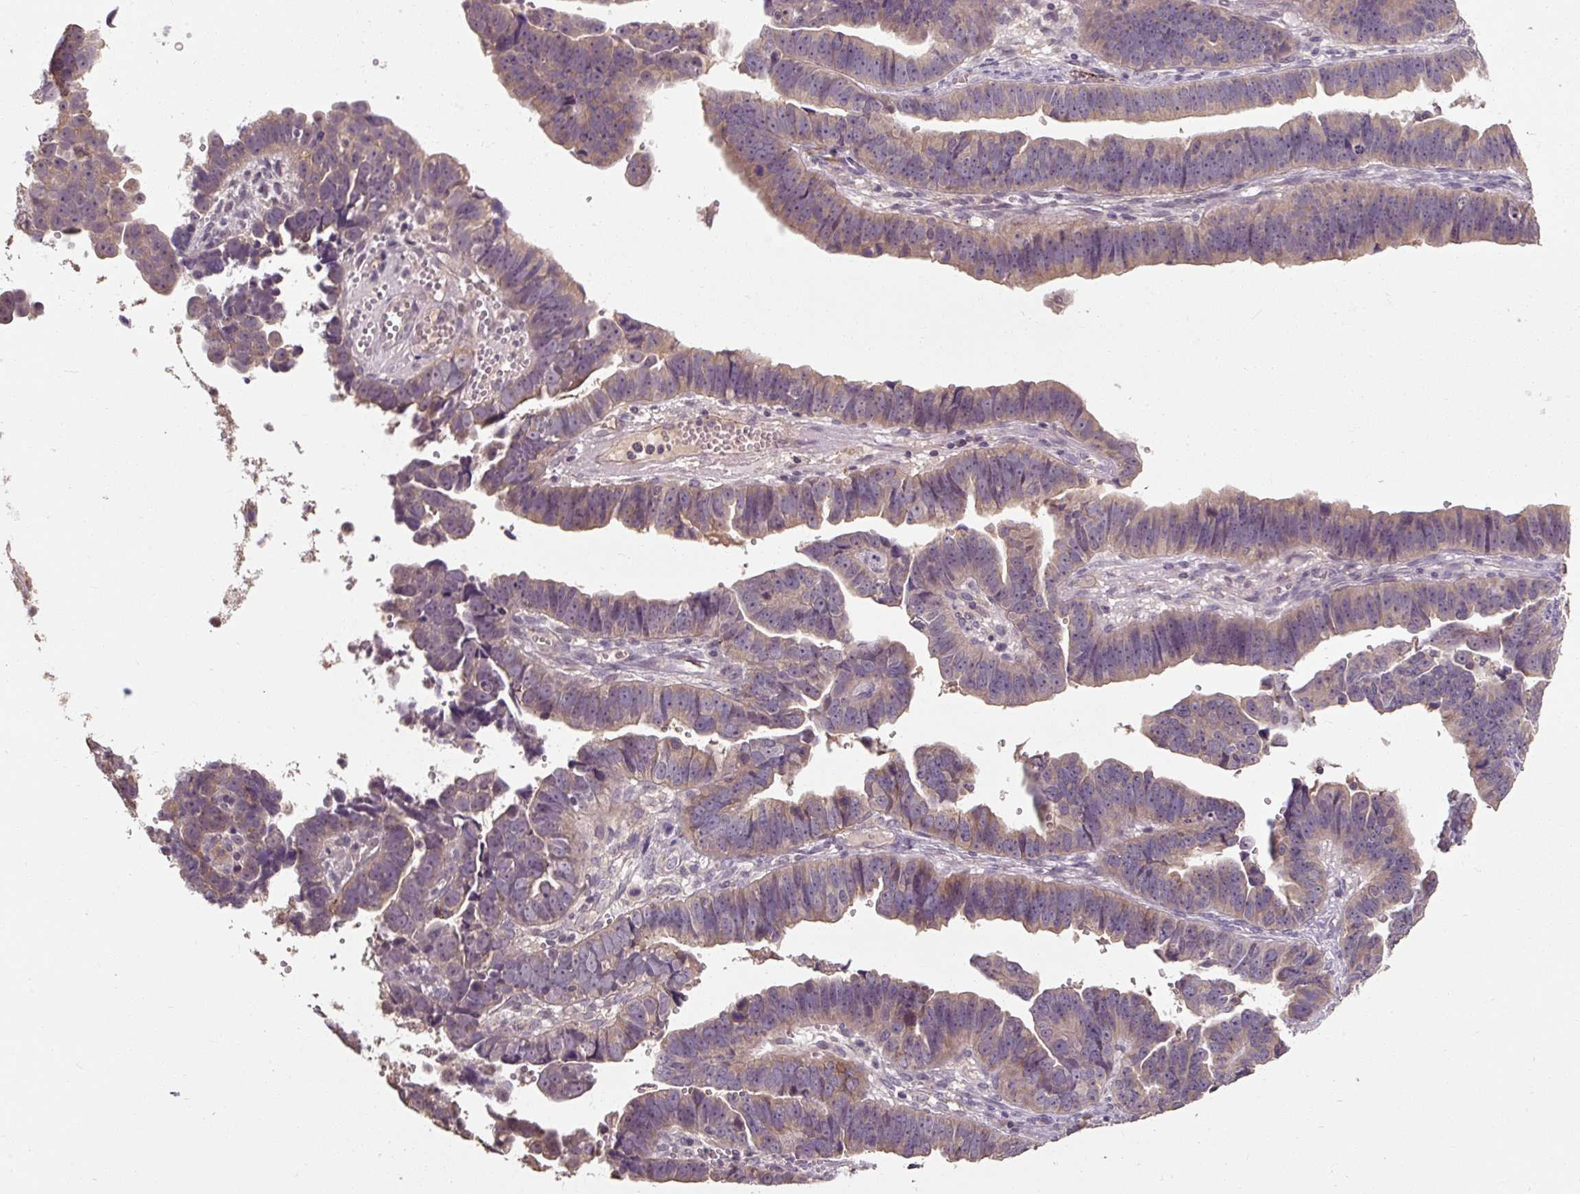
{"staining": {"intensity": "weak", "quantity": "25%-75%", "location": "cytoplasmic/membranous"}, "tissue": "endometrial cancer", "cell_type": "Tumor cells", "image_type": "cancer", "snomed": [{"axis": "morphology", "description": "Adenocarcinoma, NOS"}, {"axis": "topography", "description": "Endometrium"}], "caption": "A brown stain labels weak cytoplasmic/membranous expression of a protein in endometrial cancer (adenocarcinoma) tumor cells. The protein is shown in brown color, while the nuclei are stained blue.", "gene": "CFAP65", "patient": {"sex": "female", "age": 75}}